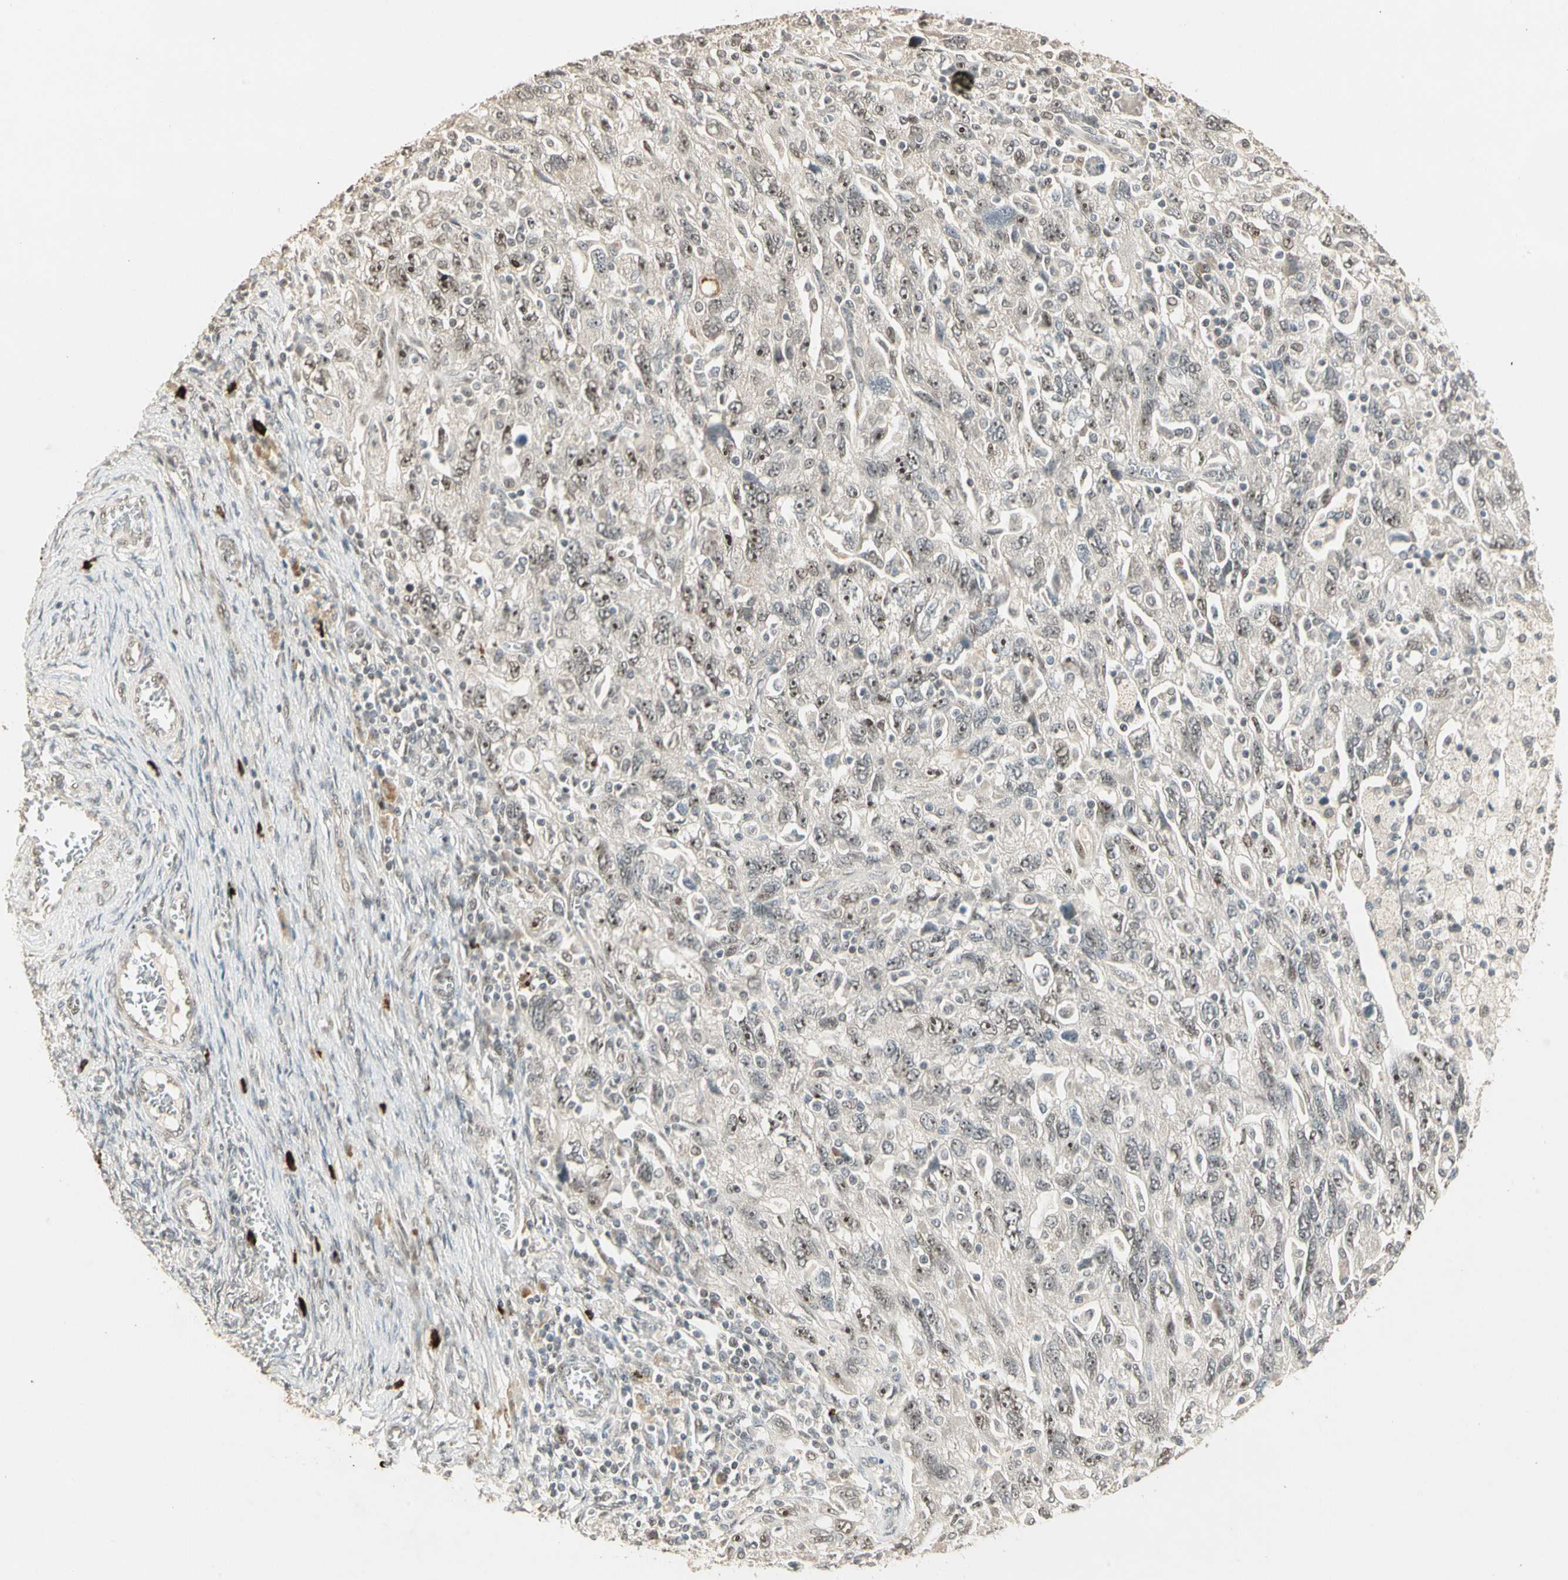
{"staining": {"intensity": "weak", "quantity": ">75%", "location": "nuclear"}, "tissue": "ovarian cancer", "cell_type": "Tumor cells", "image_type": "cancer", "snomed": [{"axis": "morphology", "description": "Carcinoma, NOS"}, {"axis": "morphology", "description": "Cystadenocarcinoma, serous, NOS"}, {"axis": "topography", "description": "Ovary"}], "caption": "Brown immunohistochemical staining in ovarian cancer (serous cystadenocarcinoma) exhibits weak nuclear expression in about >75% of tumor cells. (brown staining indicates protein expression, while blue staining denotes nuclei).", "gene": "ETV4", "patient": {"sex": "female", "age": 69}}